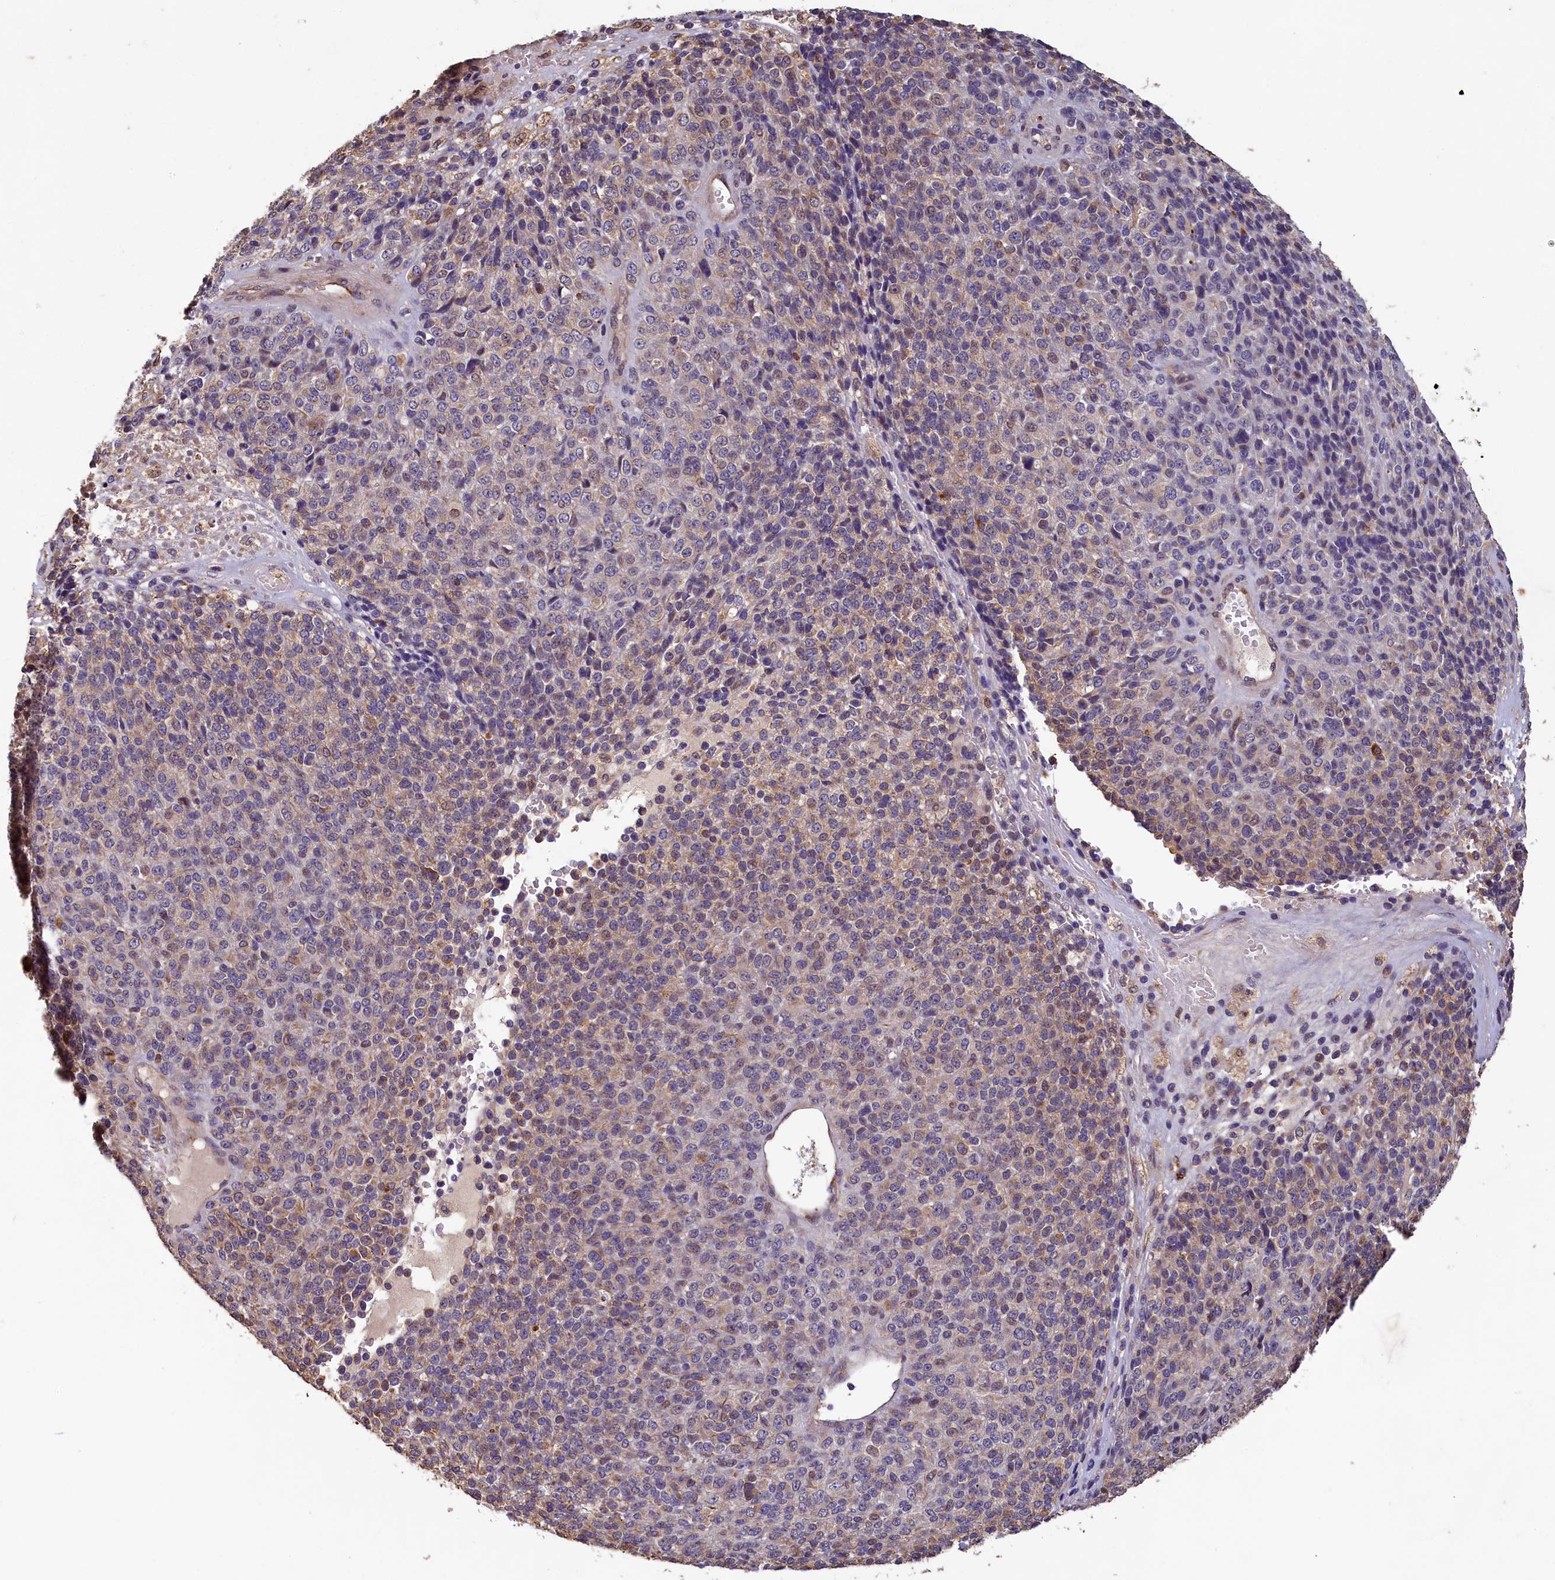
{"staining": {"intensity": "weak", "quantity": "25%-75%", "location": "cytoplasmic/membranous"}, "tissue": "melanoma", "cell_type": "Tumor cells", "image_type": "cancer", "snomed": [{"axis": "morphology", "description": "Malignant melanoma, Metastatic site"}, {"axis": "topography", "description": "Brain"}], "caption": "Protein expression by IHC demonstrates weak cytoplasmic/membranous staining in about 25%-75% of tumor cells in melanoma.", "gene": "ACSBG1", "patient": {"sex": "female", "age": 56}}